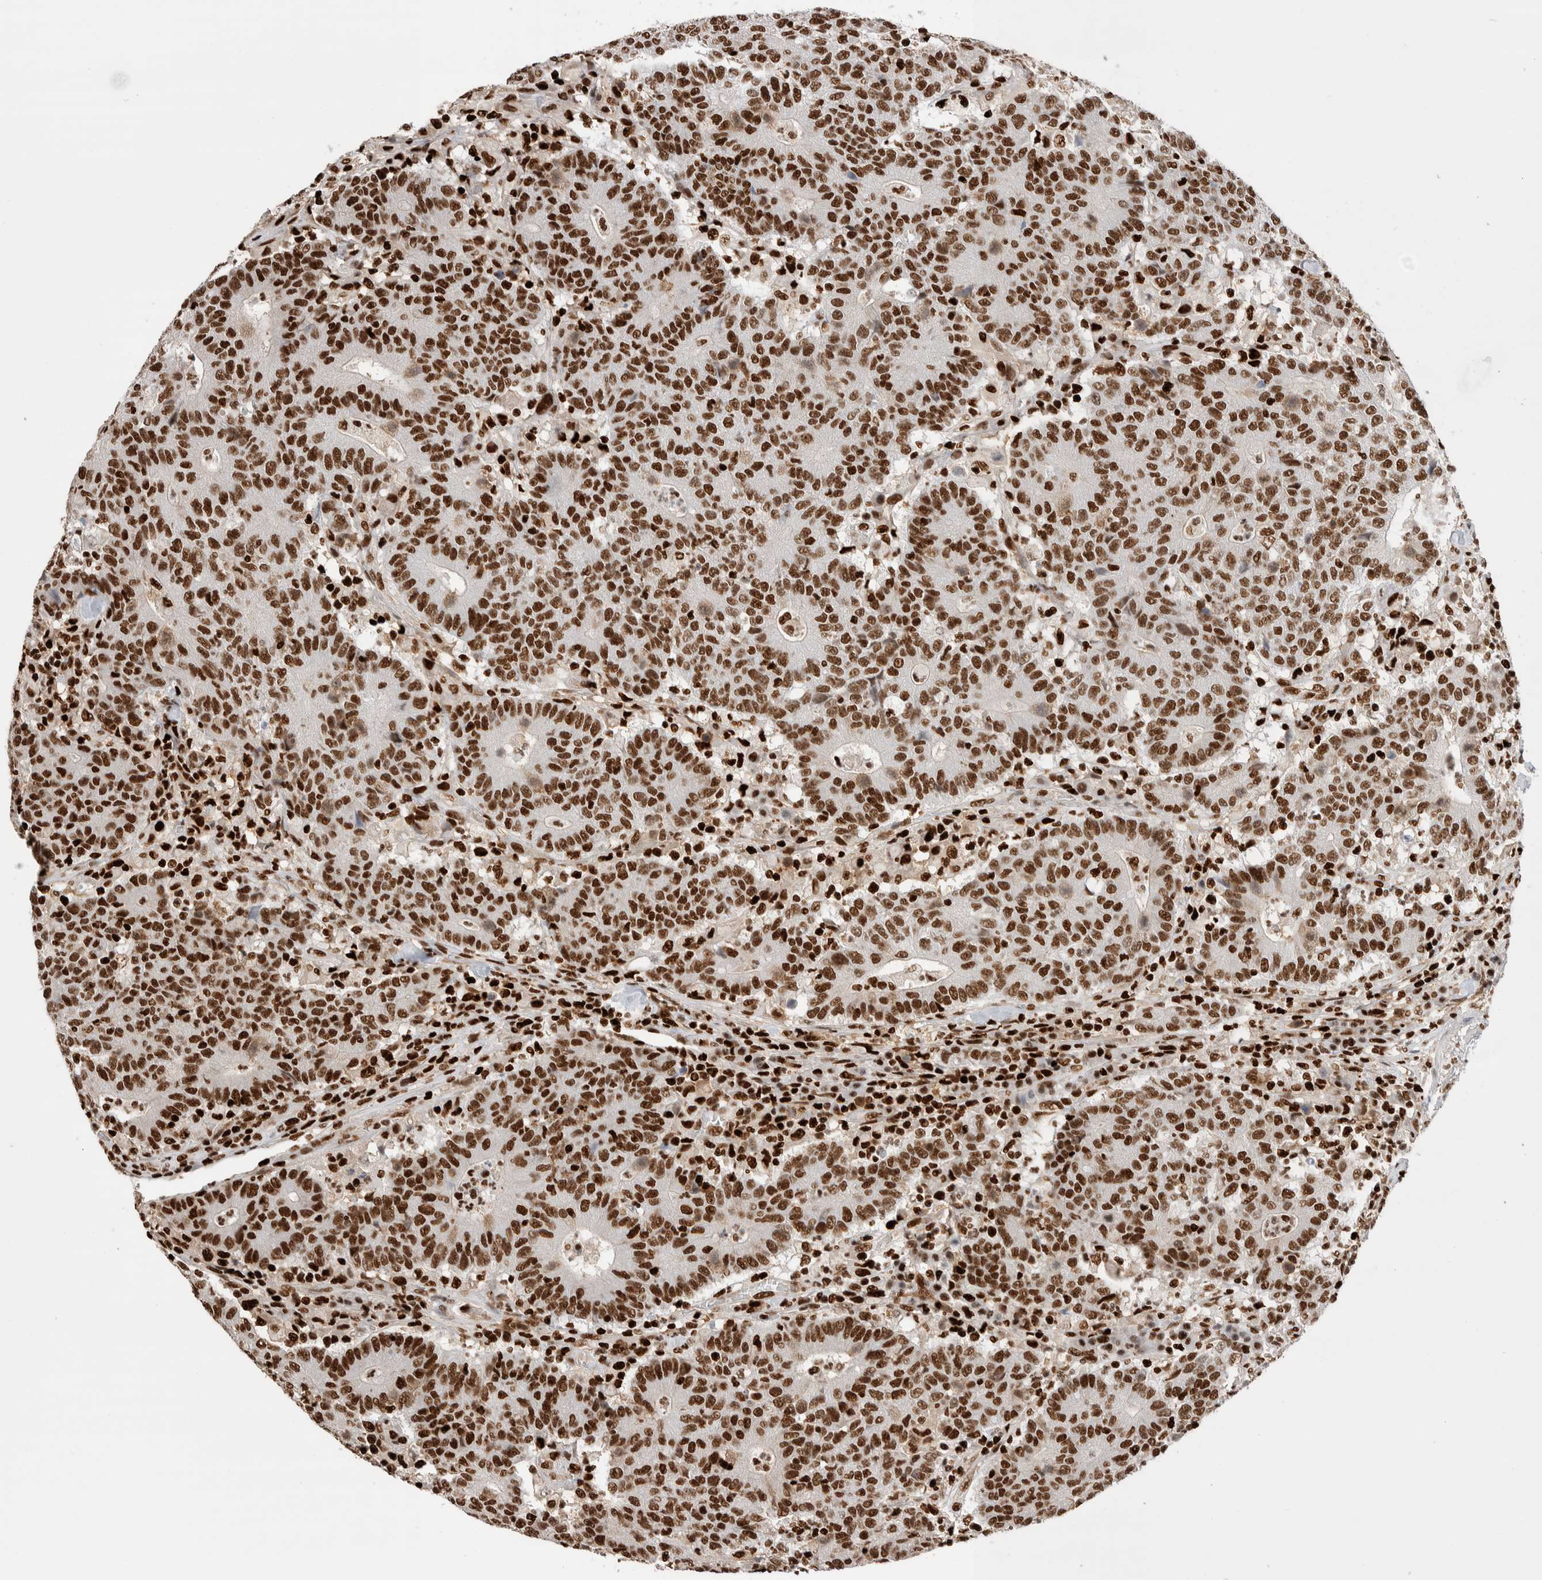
{"staining": {"intensity": "strong", "quantity": ">75%", "location": "nuclear"}, "tissue": "colorectal cancer", "cell_type": "Tumor cells", "image_type": "cancer", "snomed": [{"axis": "morphology", "description": "Normal tissue, NOS"}, {"axis": "morphology", "description": "Adenocarcinoma, NOS"}, {"axis": "topography", "description": "Colon"}], "caption": "The micrograph shows immunohistochemical staining of colorectal cancer. There is strong nuclear positivity is present in approximately >75% of tumor cells.", "gene": "RNASEK-C17orf49", "patient": {"sex": "female", "age": 75}}